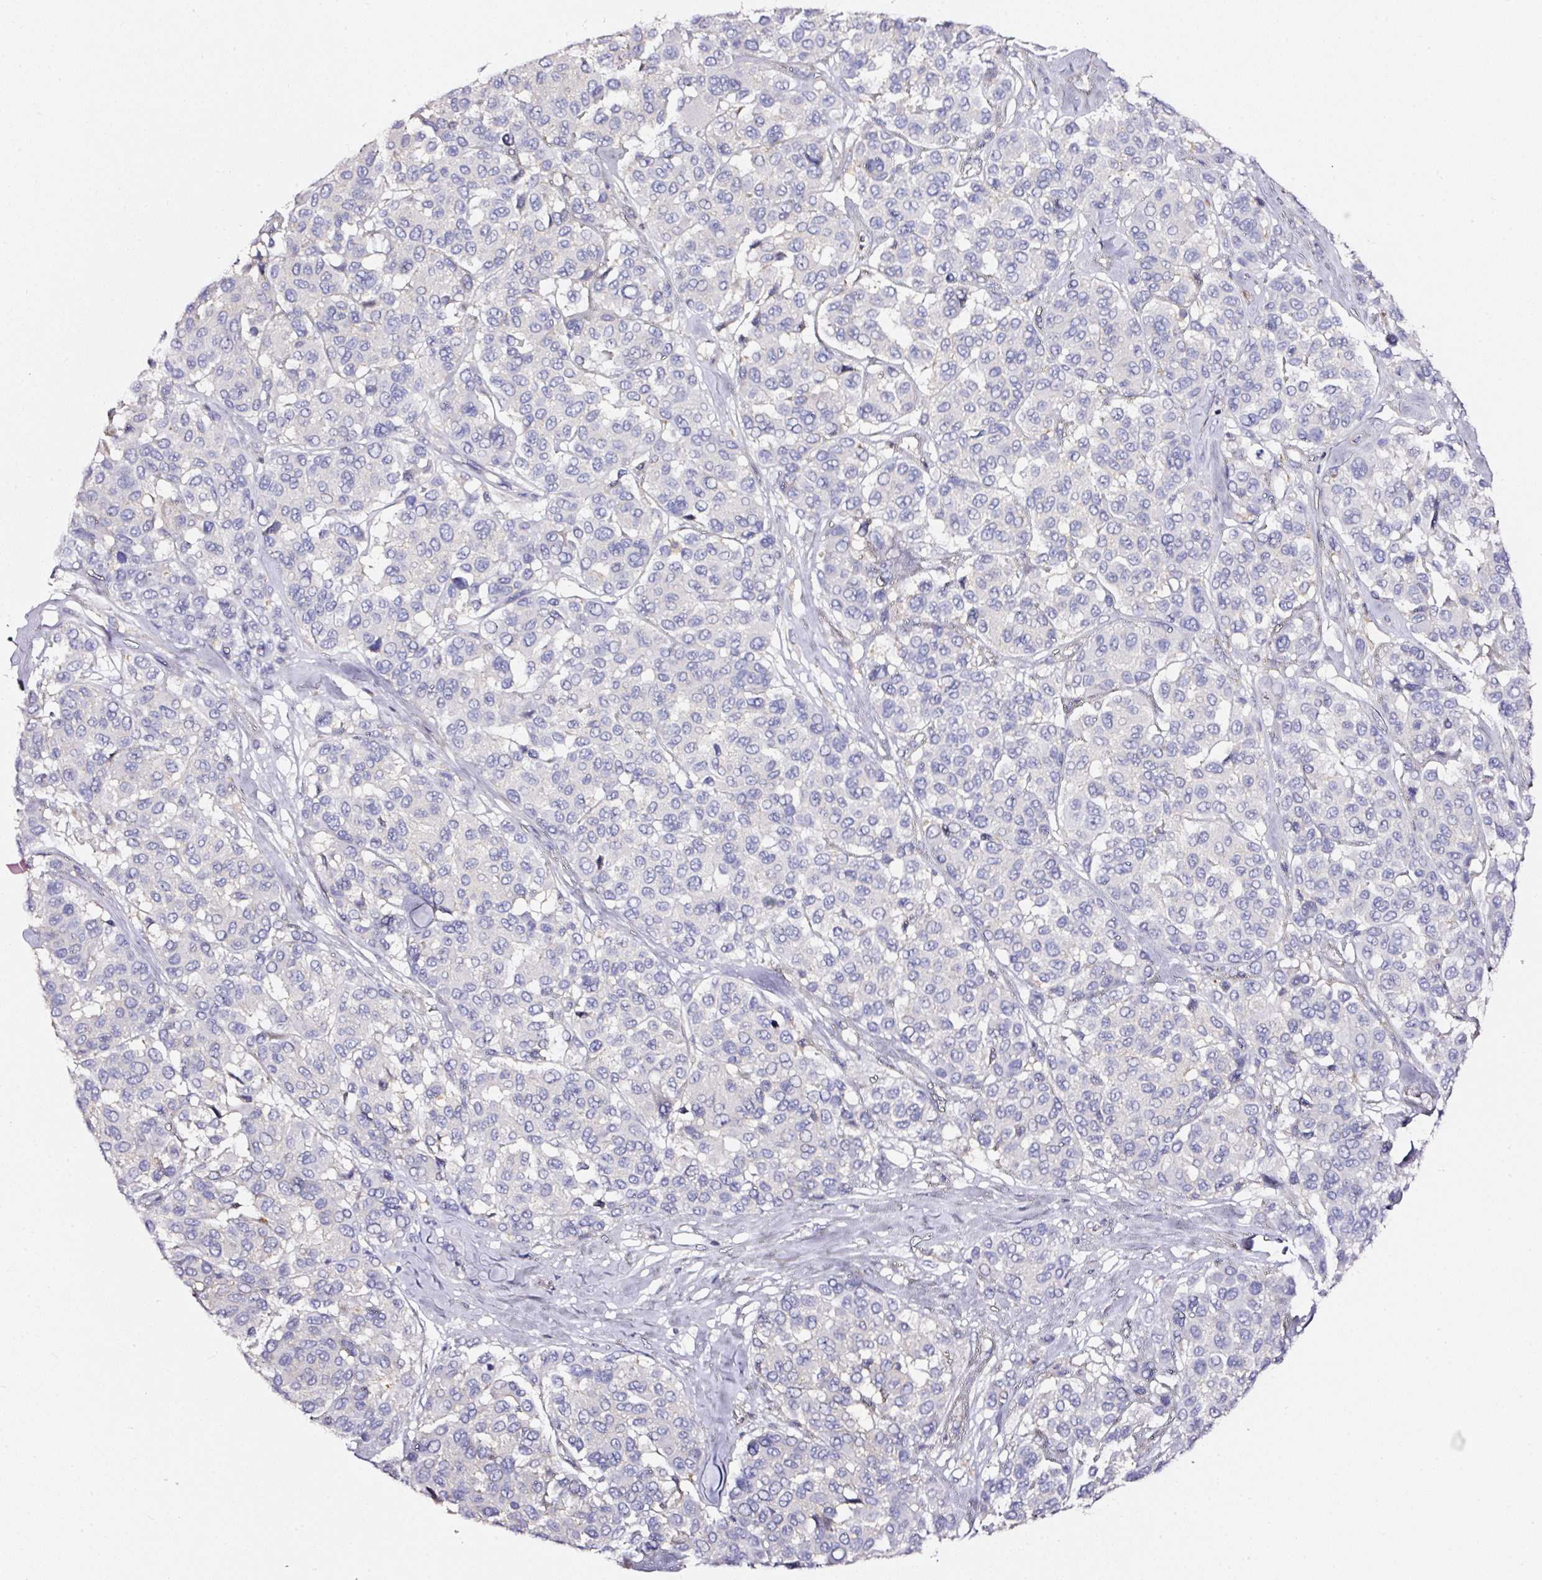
{"staining": {"intensity": "negative", "quantity": "none", "location": "none"}, "tissue": "melanoma", "cell_type": "Tumor cells", "image_type": "cancer", "snomed": [{"axis": "morphology", "description": "Malignant melanoma, NOS"}, {"axis": "topography", "description": "Skin"}], "caption": "The histopathology image exhibits no staining of tumor cells in melanoma. The staining is performed using DAB (3,3'-diaminobenzidine) brown chromogen with nuclei counter-stained in using hematoxylin.", "gene": "CD47", "patient": {"sex": "female", "age": 66}}